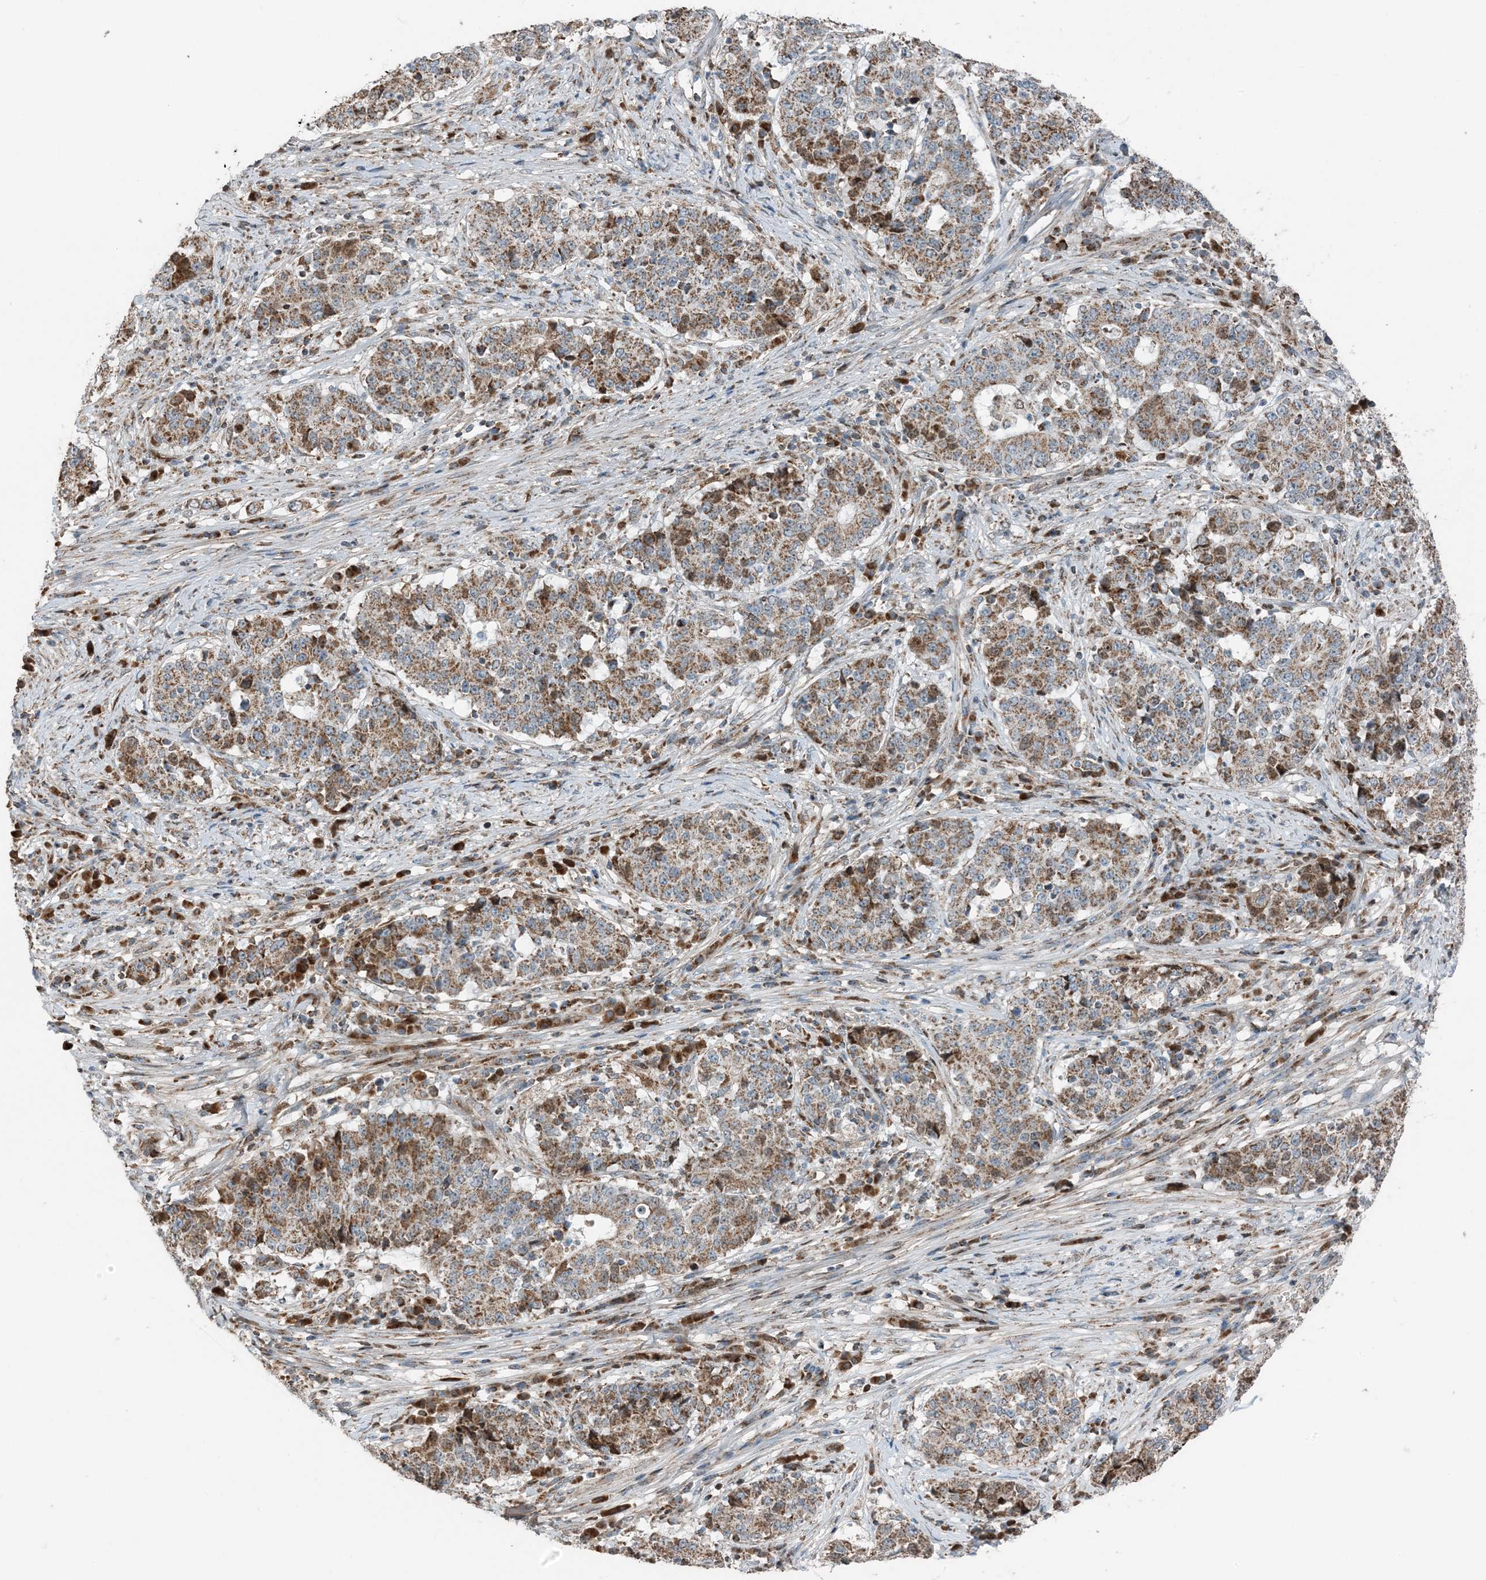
{"staining": {"intensity": "moderate", "quantity": ">75%", "location": "cytoplasmic/membranous"}, "tissue": "stomach cancer", "cell_type": "Tumor cells", "image_type": "cancer", "snomed": [{"axis": "morphology", "description": "Adenocarcinoma, NOS"}, {"axis": "topography", "description": "Stomach"}], "caption": "Immunohistochemistry of human stomach cancer shows medium levels of moderate cytoplasmic/membranous expression in about >75% of tumor cells.", "gene": "PILRB", "patient": {"sex": "male", "age": 59}}